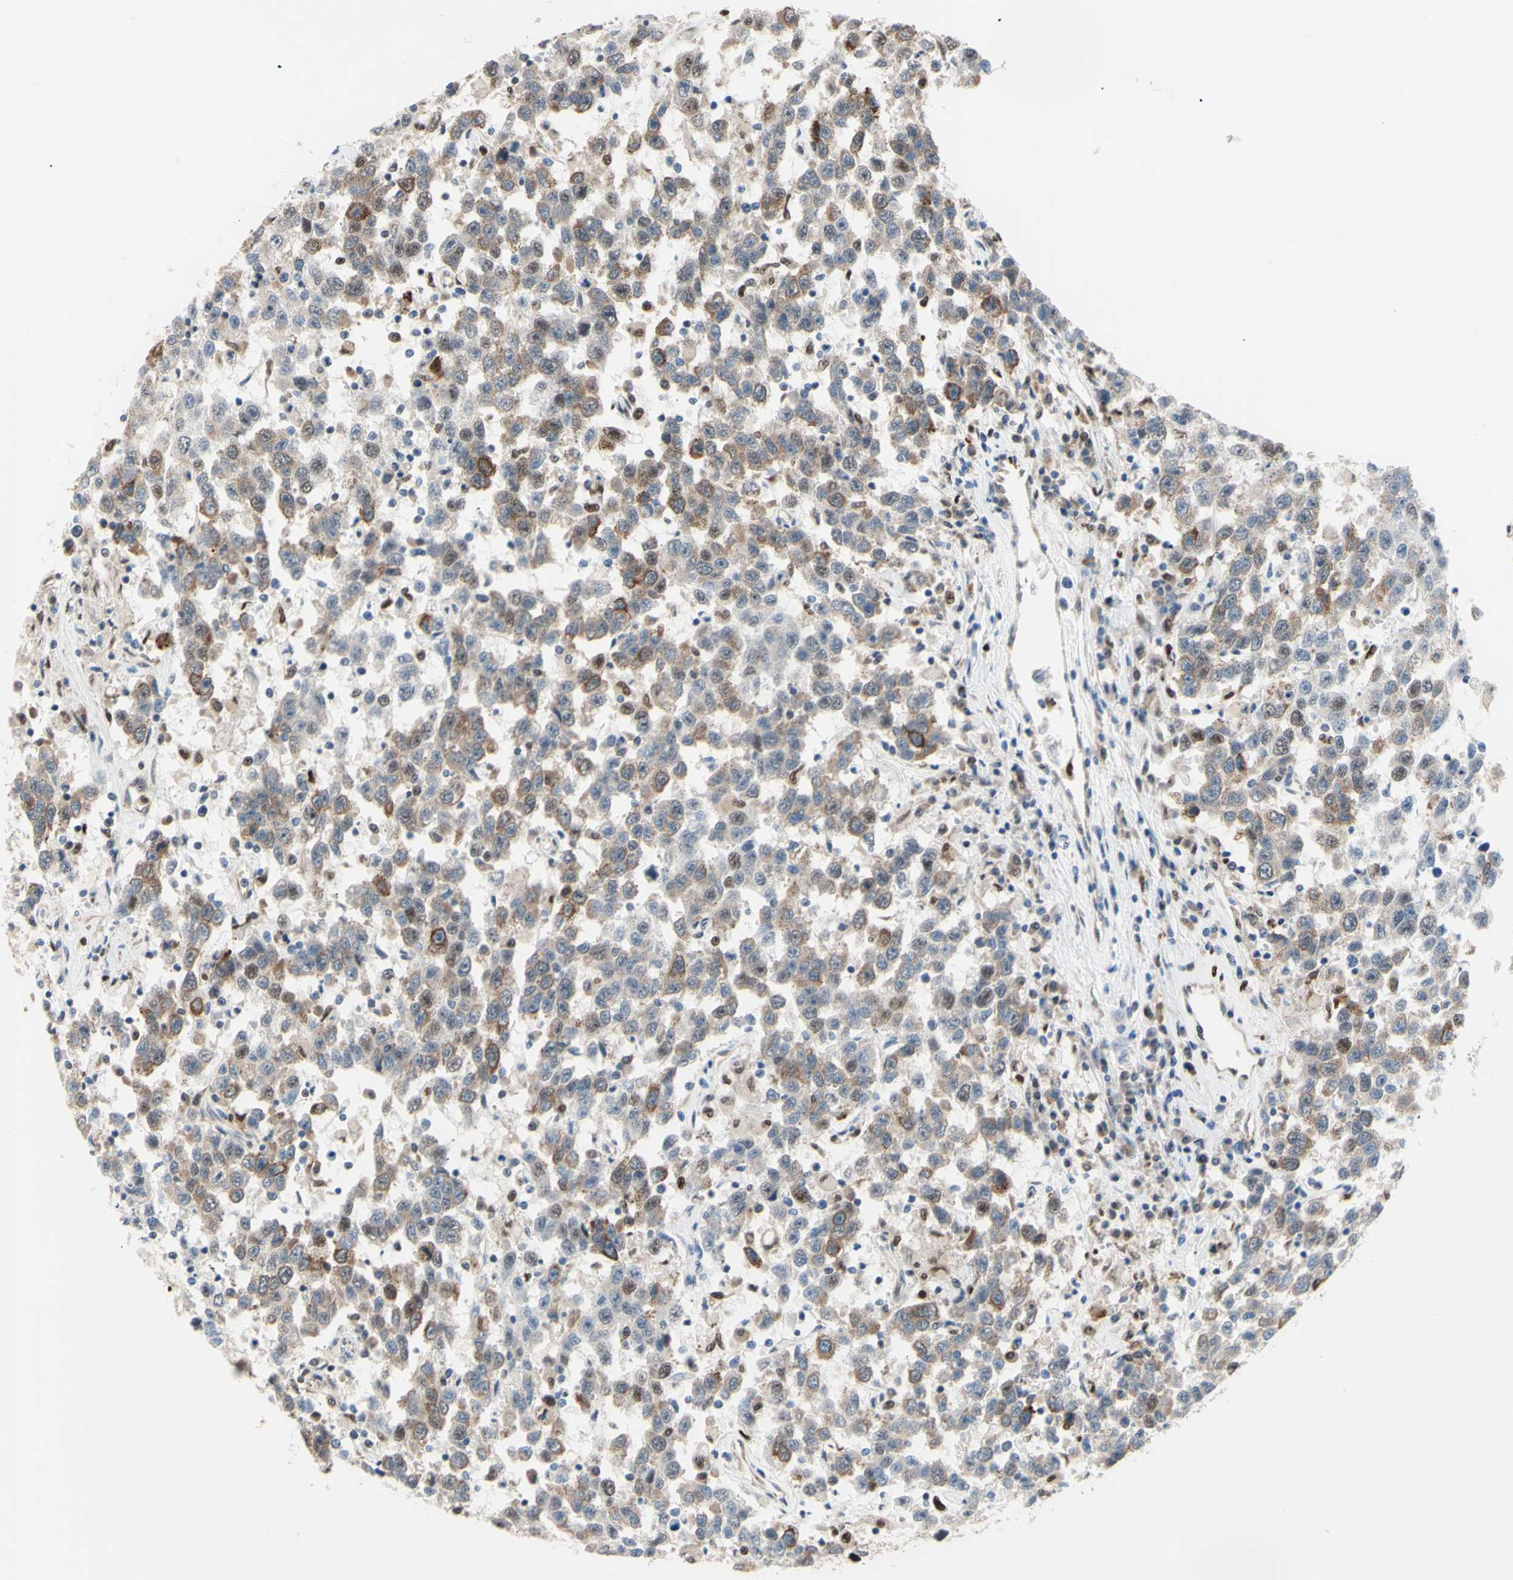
{"staining": {"intensity": "weak", "quantity": ">75%", "location": "cytoplasmic/membranous"}, "tissue": "testis cancer", "cell_type": "Tumor cells", "image_type": "cancer", "snomed": [{"axis": "morphology", "description": "Seminoma, NOS"}, {"axis": "topography", "description": "Testis"}], "caption": "Immunohistochemistry (IHC) image of neoplastic tissue: testis seminoma stained using immunohistochemistry demonstrates low levels of weak protein expression localized specifically in the cytoplasmic/membranous of tumor cells, appearing as a cytoplasmic/membranous brown color.", "gene": "EED", "patient": {"sex": "male", "age": 41}}